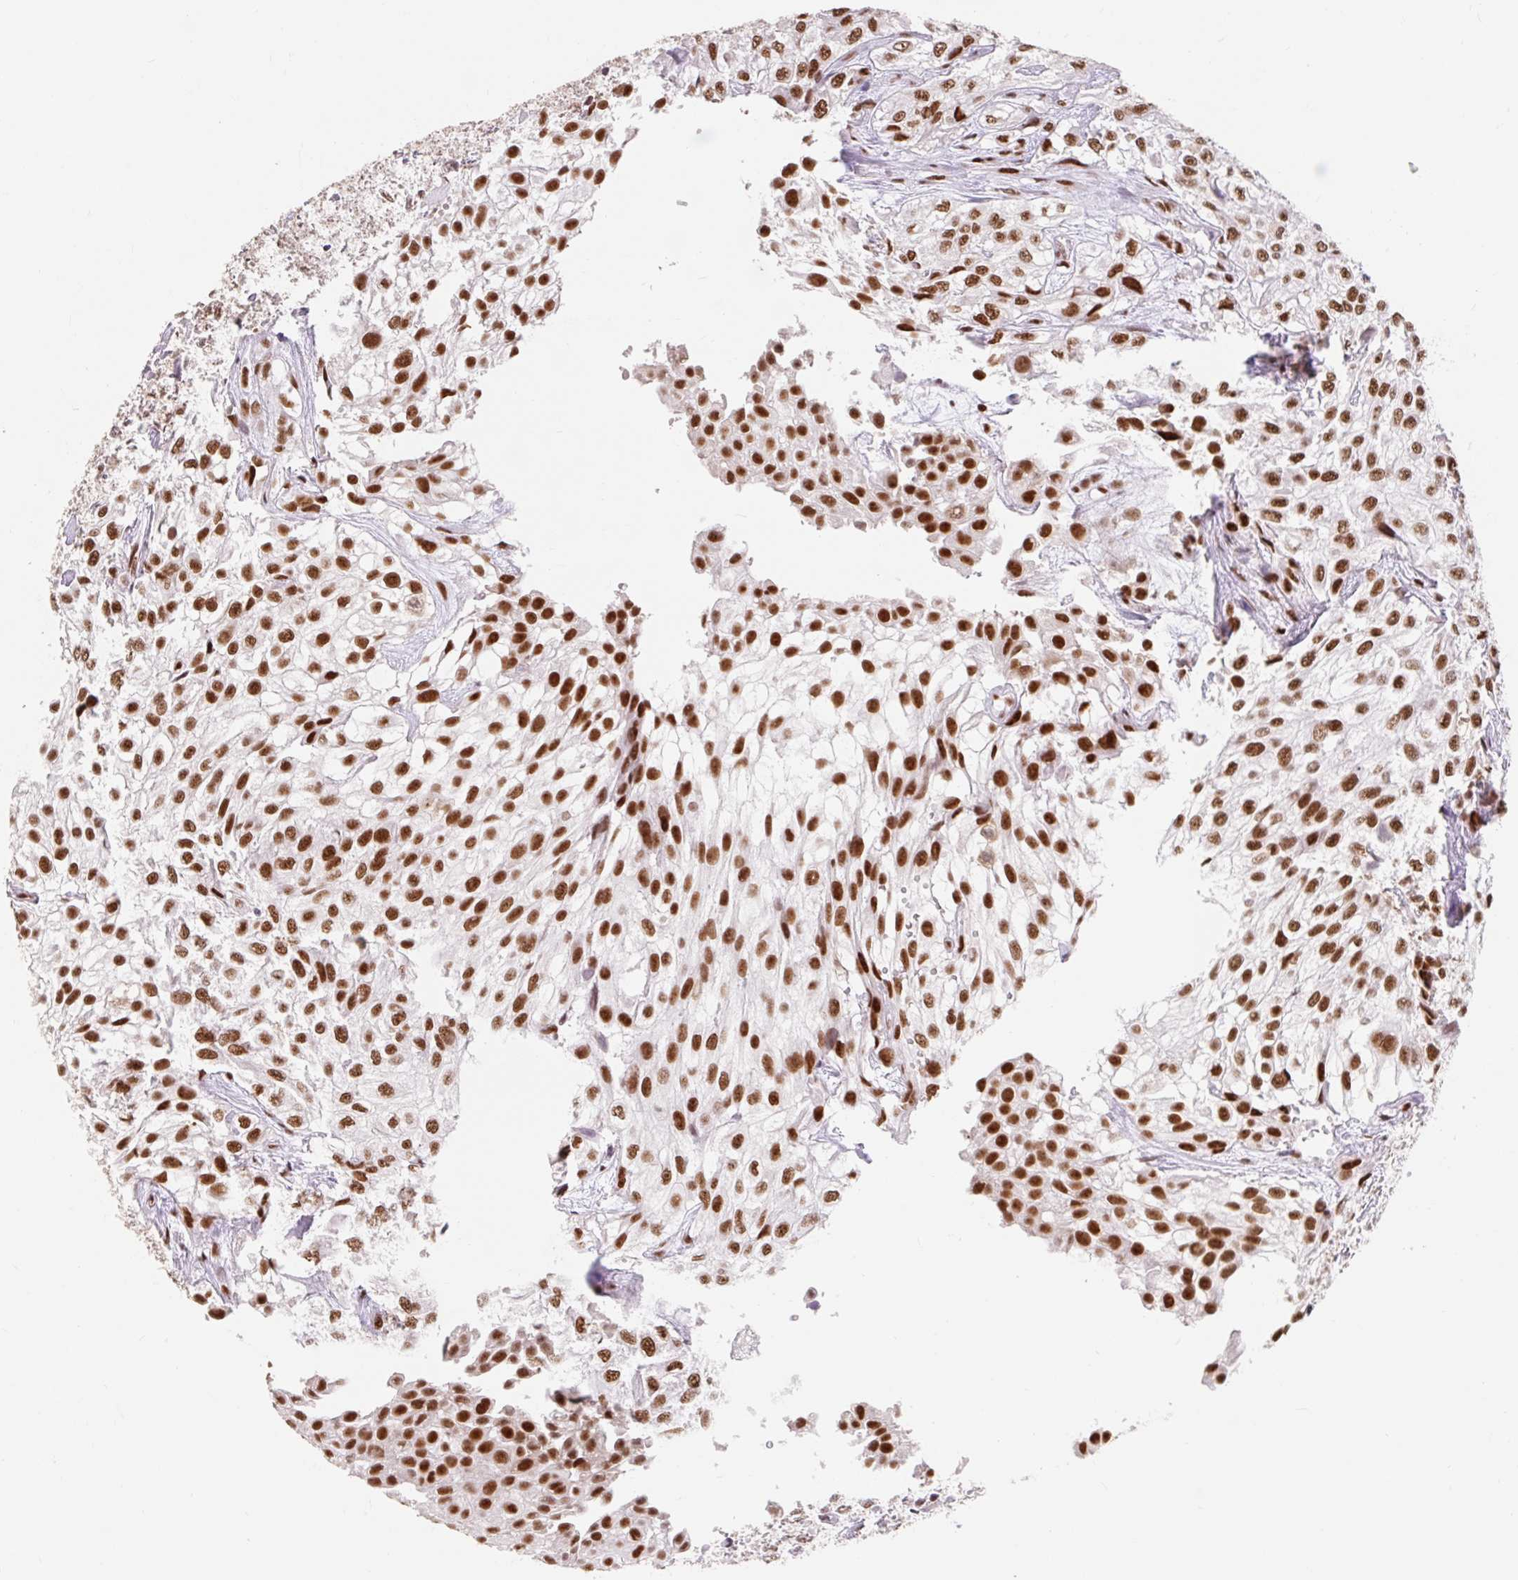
{"staining": {"intensity": "strong", "quantity": ">75%", "location": "nuclear"}, "tissue": "urothelial cancer", "cell_type": "Tumor cells", "image_type": "cancer", "snomed": [{"axis": "morphology", "description": "Urothelial carcinoma, High grade"}, {"axis": "topography", "description": "Urinary bladder"}], "caption": "A micrograph of human high-grade urothelial carcinoma stained for a protein shows strong nuclear brown staining in tumor cells.", "gene": "SRSF10", "patient": {"sex": "male", "age": 56}}